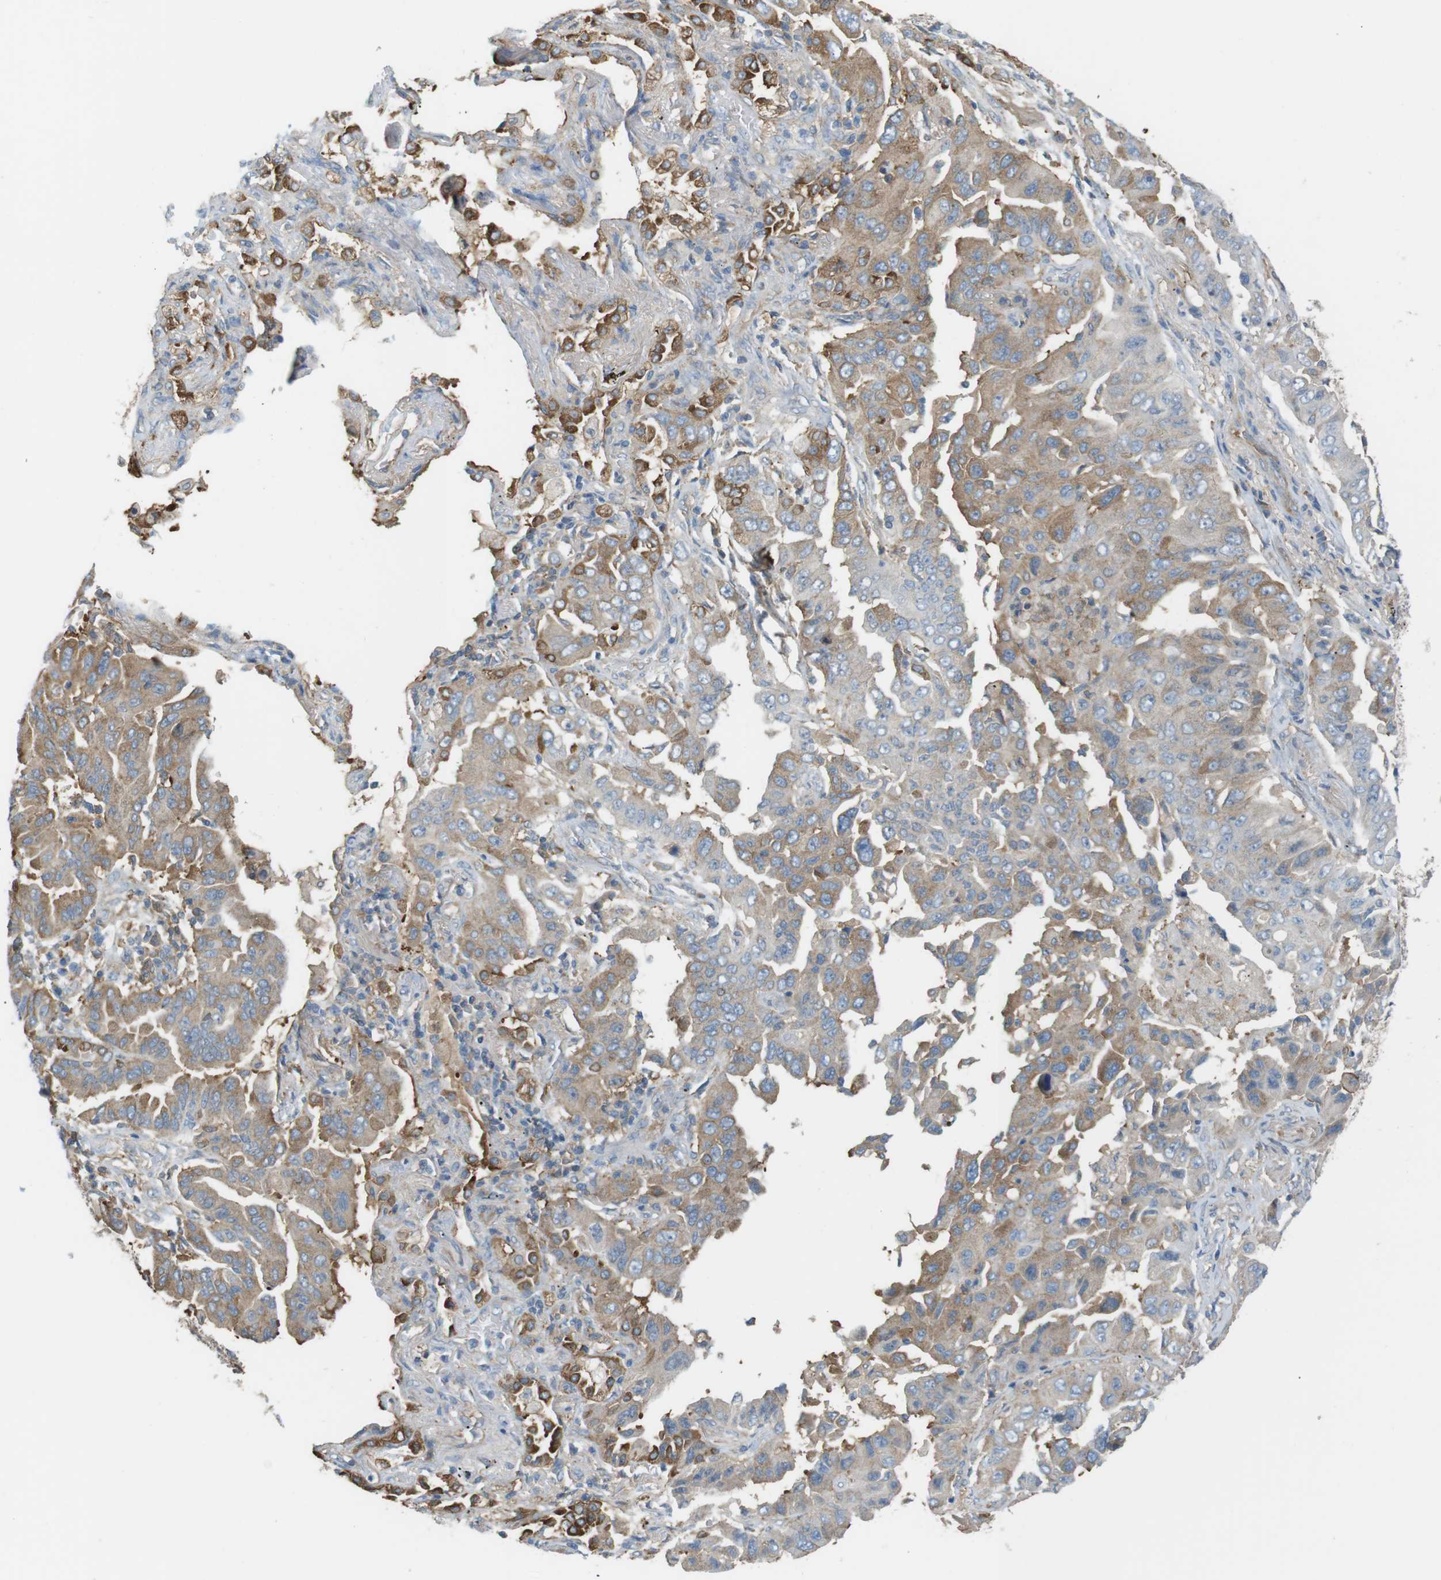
{"staining": {"intensity": "moderate", "quantity": ">75%", "location": "cytoplasmic/membranous"}, "tissue": "lung cancer", "cell_type": "Tumor cells", "image_type": "cancer", "snomed": [{"axis": "morphology", "description": "Adenocarcinoma, NOS"}, {"axis": "topography", "description": "Lung"}], "caption": "Lung cancer stained for a protein (brown) exhibits moderate cytoplasmic/membranous positive expression in about >75% of tumor cells.", "gene": "PEPD", "patient": {"sex": "female", "age": 65}}